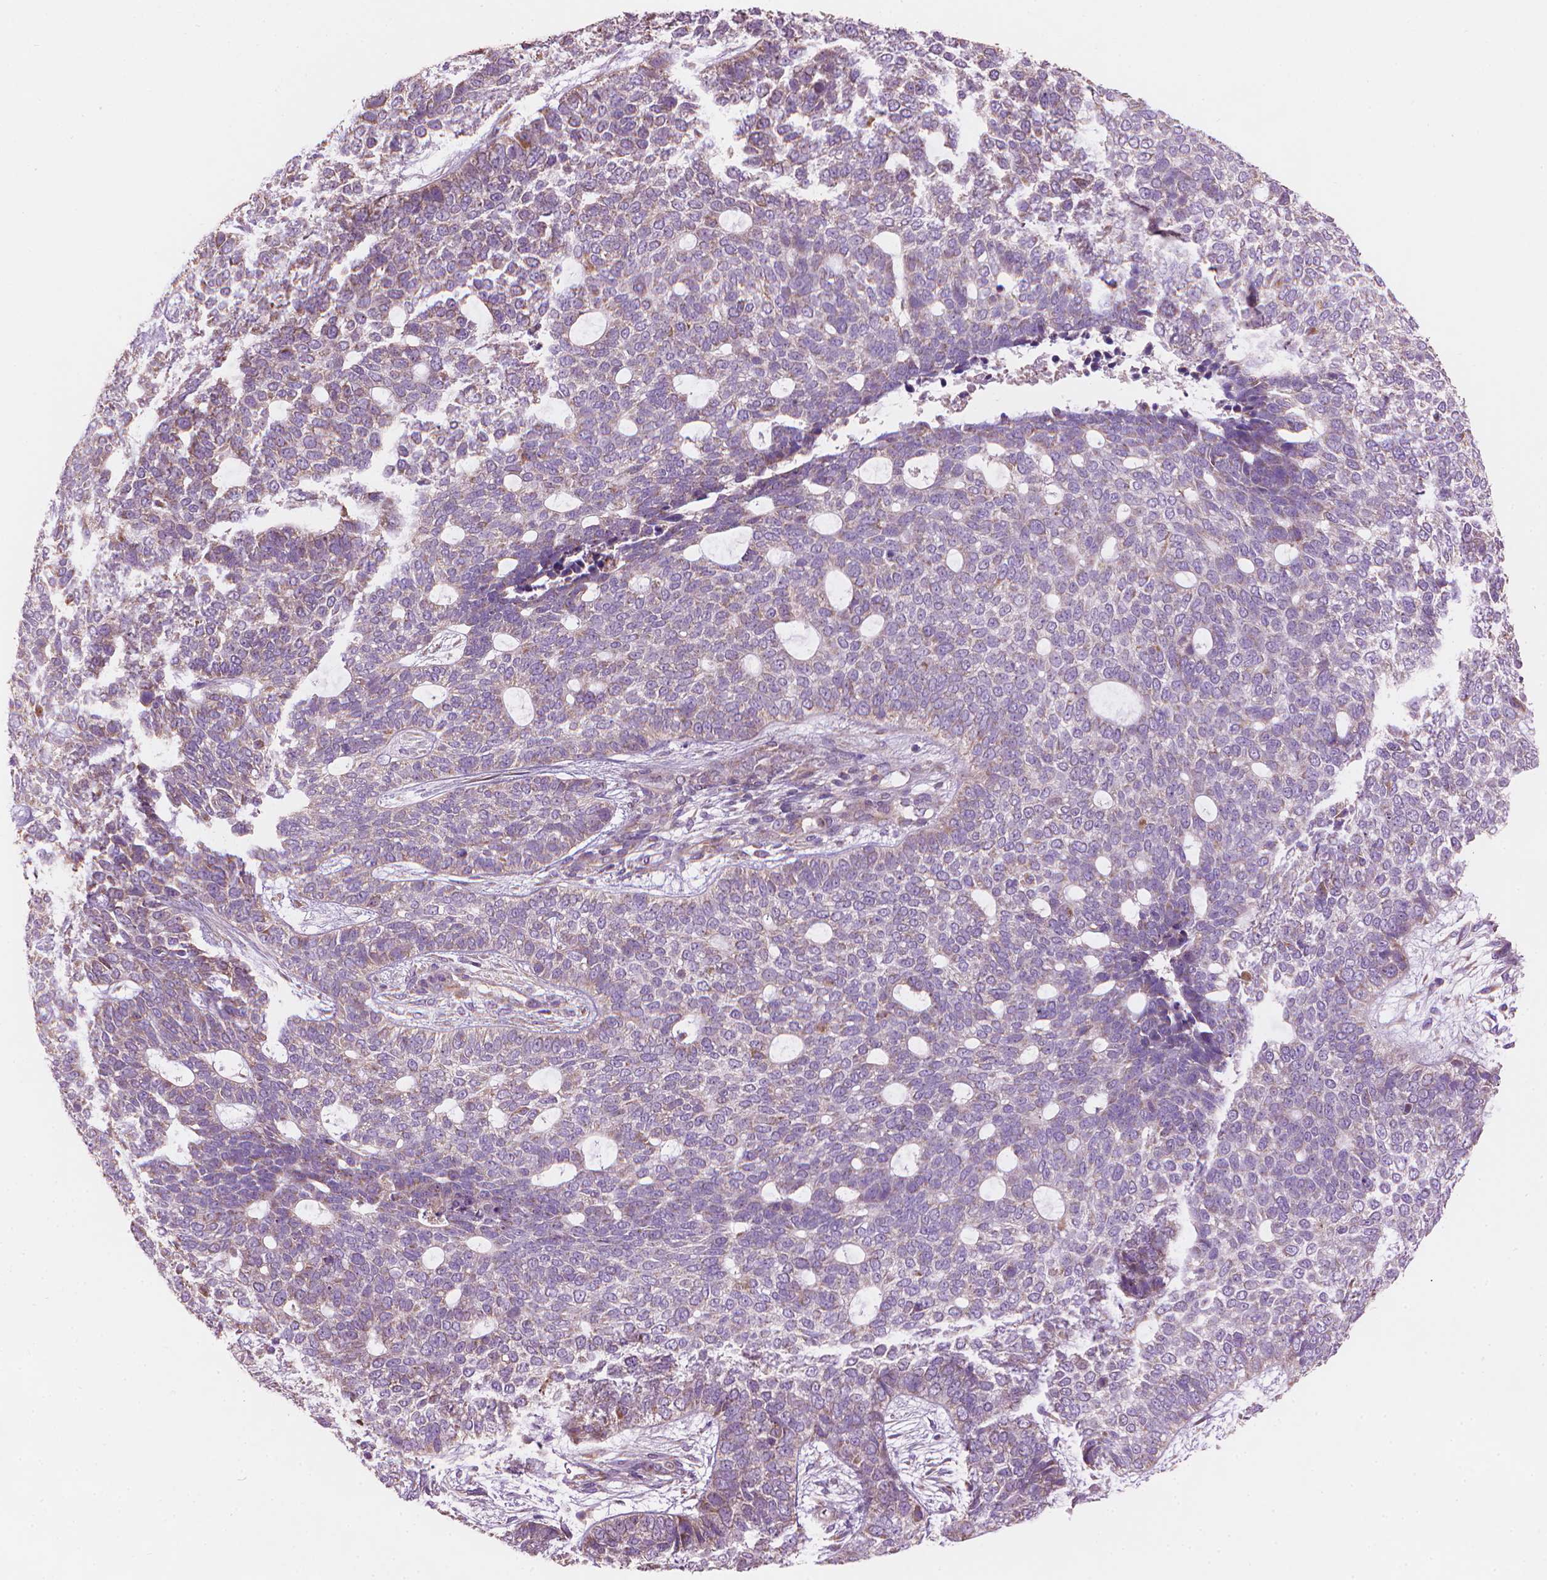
{"staining": {"intensity": "negative", "quantity": "none", "location": "none"}, "tissue": "skin cancer", "cell_type": "Tumor cells", "image_type": "cancer", "snomed": [{"axis": "morphology", "description": "Basal cell carcinoma"}, {"axis": "topography", "description": "Skin"}], "caption": "Image shows no protein positivity in tumor cells of skin cancer (basal cell carcinoma) tissue.", "gene": "TTC29", "patient": {"sex": "female", "age": 69}}